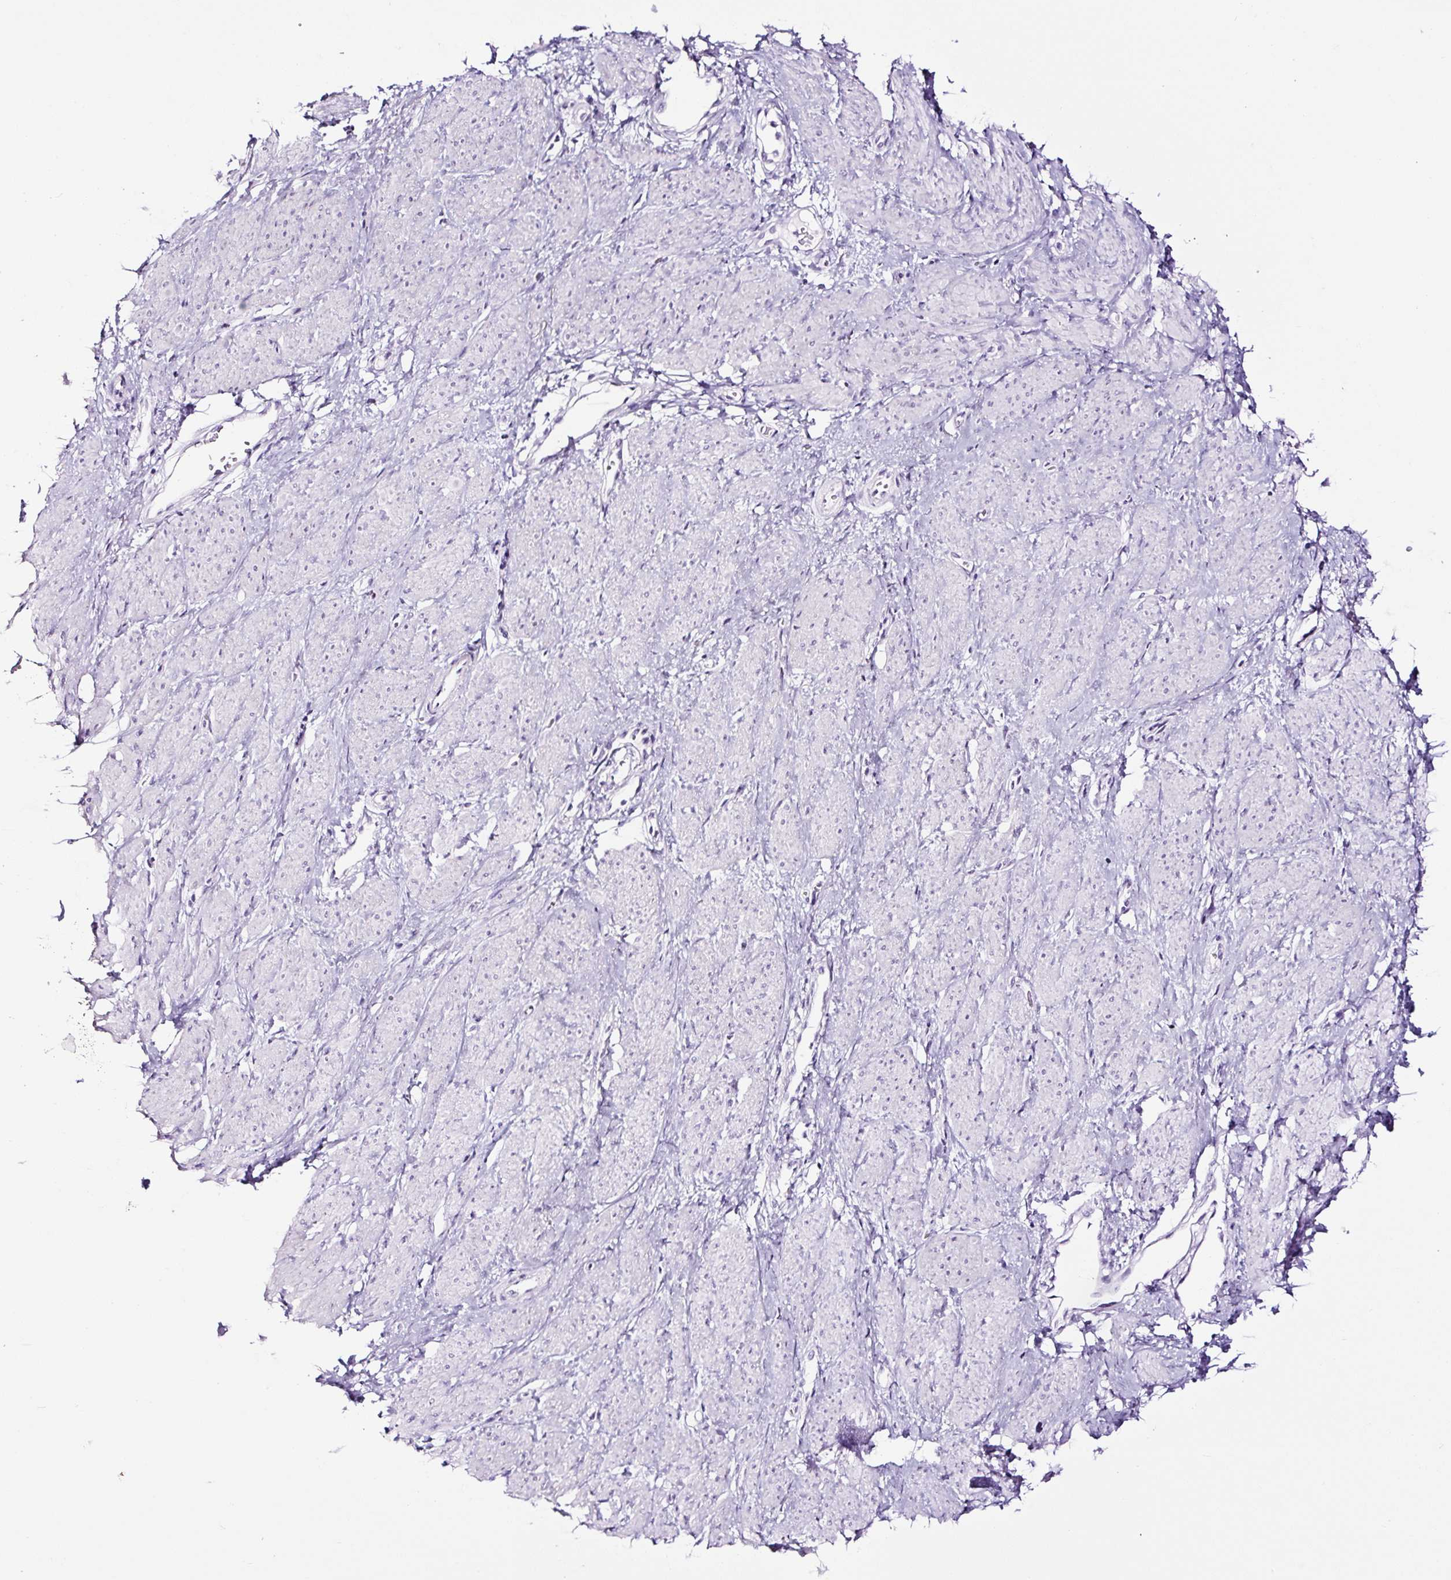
{"staining": {"intensity": "negative", "quantity": "none", "location": "none"}, "tissue": "smooth muscle", "cell_type": "Smooth muscle cells", "image_type": "normal", "snomed": [{"axis": "morphology", "description": "Normal tissue, NOS"}, {"axis": "topography", "description": "Smooth muscle"}, {"axis": "topography", "description": "Uterus"}], "caption": "High magnification brightfield microscopy of unremarkable smooth muscle stained with DAB (brown) and counterstained with hematoxylin (blue): smooth muscle cells show no significant staining.", "gene": "NPHS2", "patient": {"sex": "female", "age": 39}}